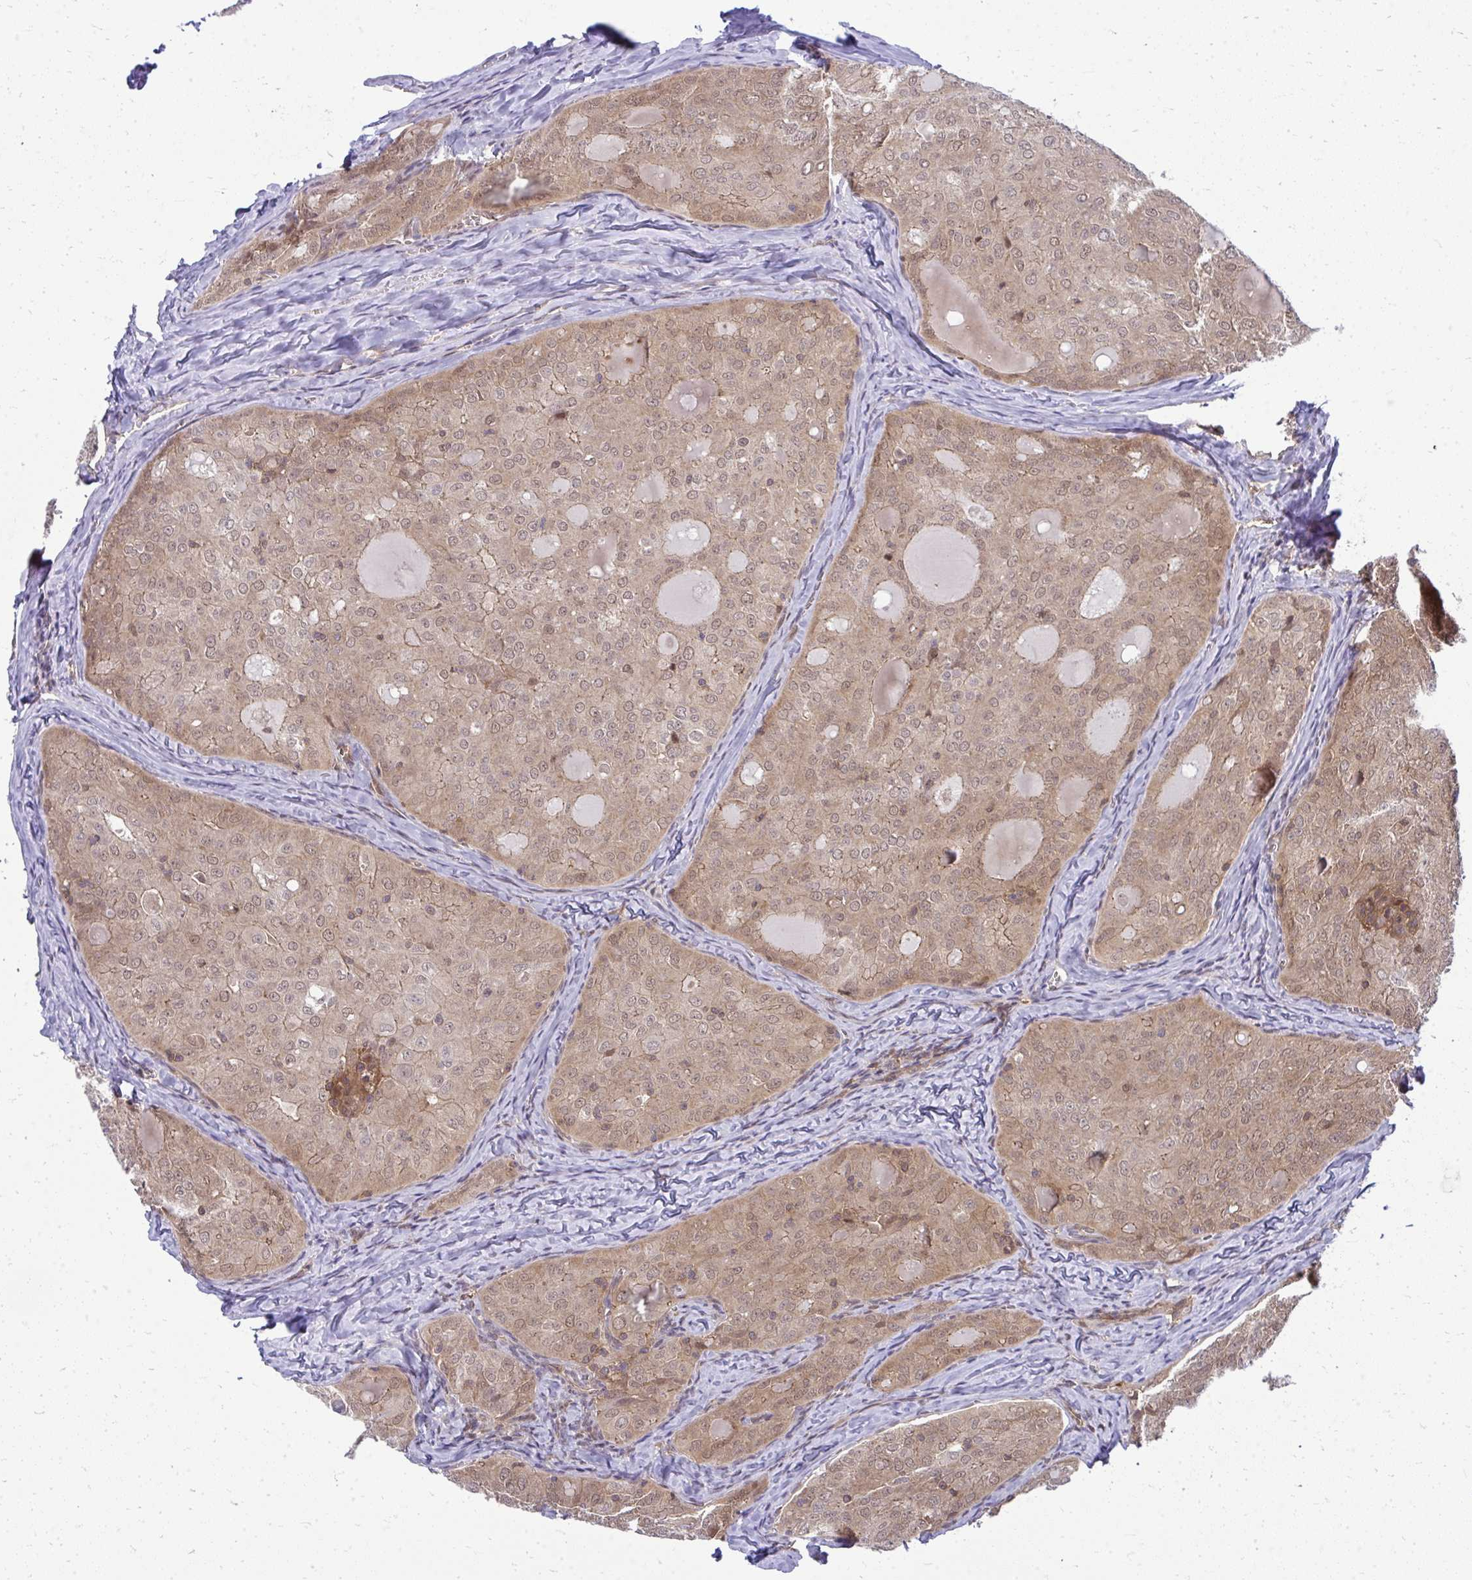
{"staining": {"intensity": "weak", "quantity": ">75%", "location": "cytoplasmic/membranous,nuclear"}, "tissue": "thyroid cancer", "cell_type": "Tumor cells", "image_type": "cancer", "snomed": [{"axis": "morphology", "description": "Follicular adenoma carcinoma, NOS"}, {"axis": "topography", "description": "Thyroid gland"}], "caption": "Brown immunohistochemical staining in thyroid follicular adenoma carcinoma demonstrates weak cytoplasmic/membranous and nuclear expression in about >75% of tumor cells. The protein is shown in brown color, while the nuclei are stained blue.", "gene": "HDHD2", "patient": {"sex": "male", "age": 75}}